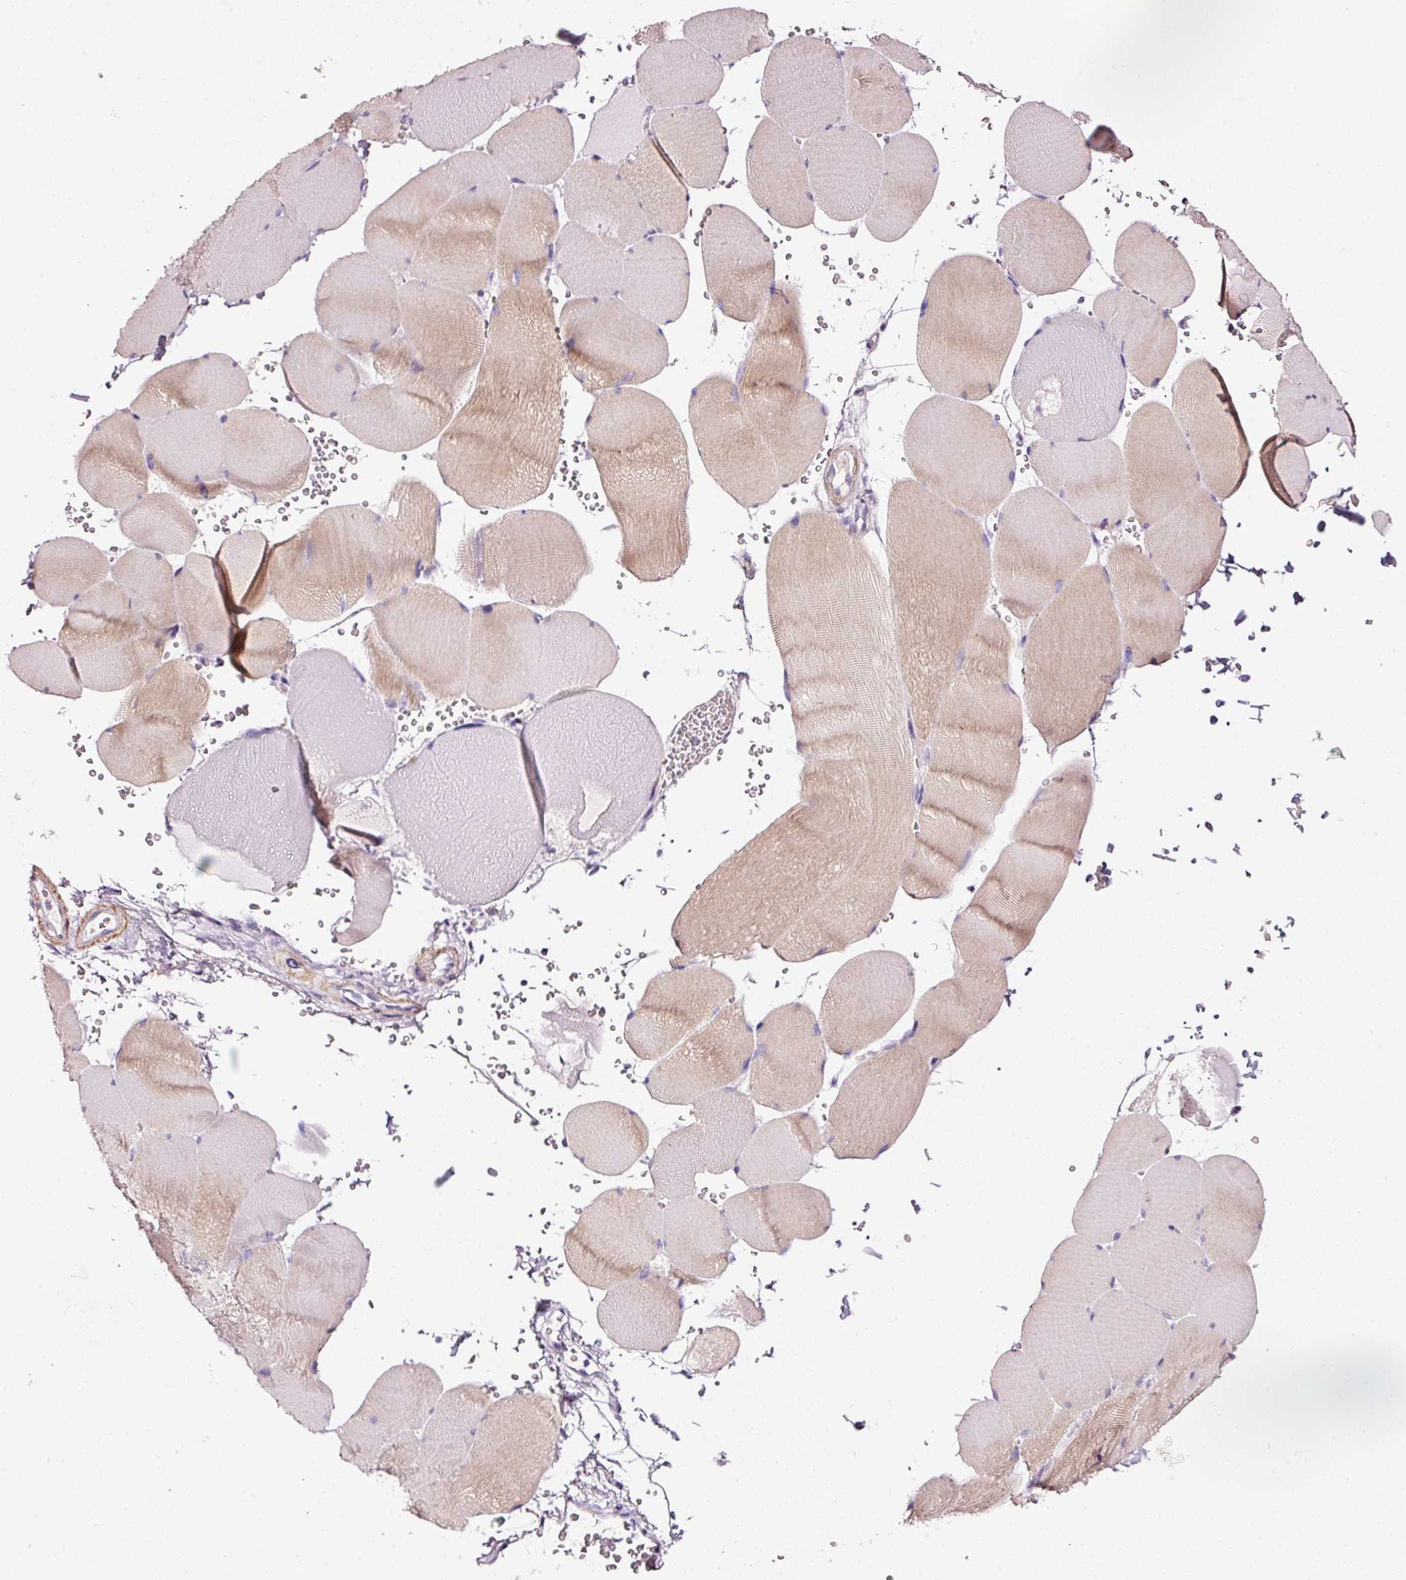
{"staining": {"intensity": "moderate", "quantity": "<25%", "location": "cytoplasmic/membranous"}, "tissue": "skeletal muscle", "cell_type": "Myocytes", "image_type": "normal", "snomed": [{"axis": "morphology", "description": "Normal tissue, NOS"}, {"axis": "topography", "description": "Skeletal muscle"}, {"axis": "topography", "description": "Head-Neck"}], "caption": "This photomicrograph reveals normal skeletal muscle stained with immunohistochemistry (IHC) to label a protein in brown. The cytoplasmic/membranous of myocytes show moderate positivity for the protein. Nuclei are counter-stained blue.", "gene": "CYB561A3", "patient": {"sex": "male", "age": 66}}